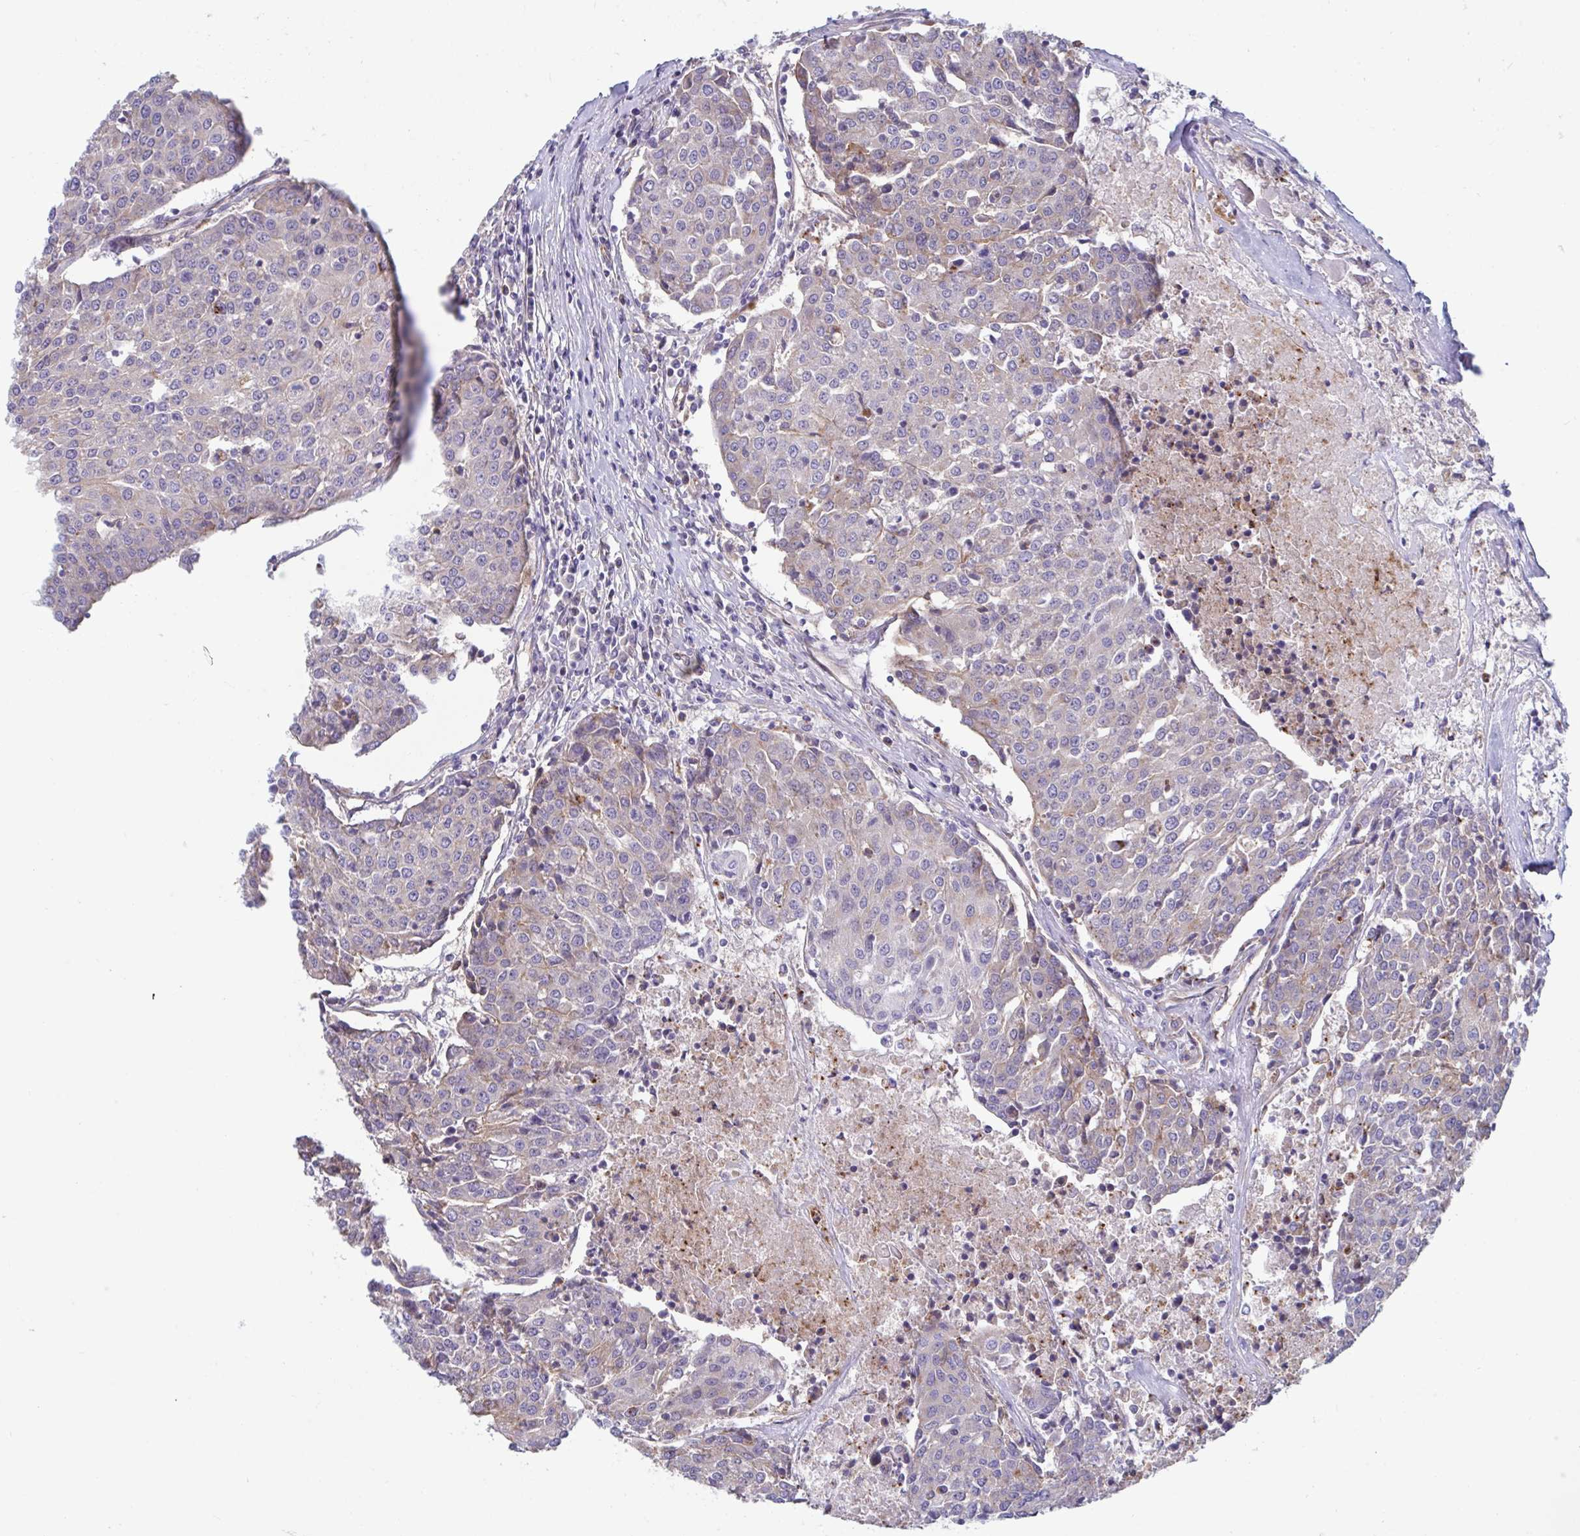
{"staining": {"intensity": "weak", "quantity": "<25%", "location": "cytoplasmic/membranous"}, "tissue": "urothelial cancer", "cell_type": "Tumor cells", "image_type": "cancer", "snomed": [{"axis": "morphology", "description": "Urothelial carcinoma, High grade"}, {"axis": "topography", "description": "Urinary bladder"}], "caption": "Tumor cells show no significant protein positivity in urothelial carcinoma (high-grade).", "gene": "SLC9A6", "patient": {"sex": "female", "age": 85}}